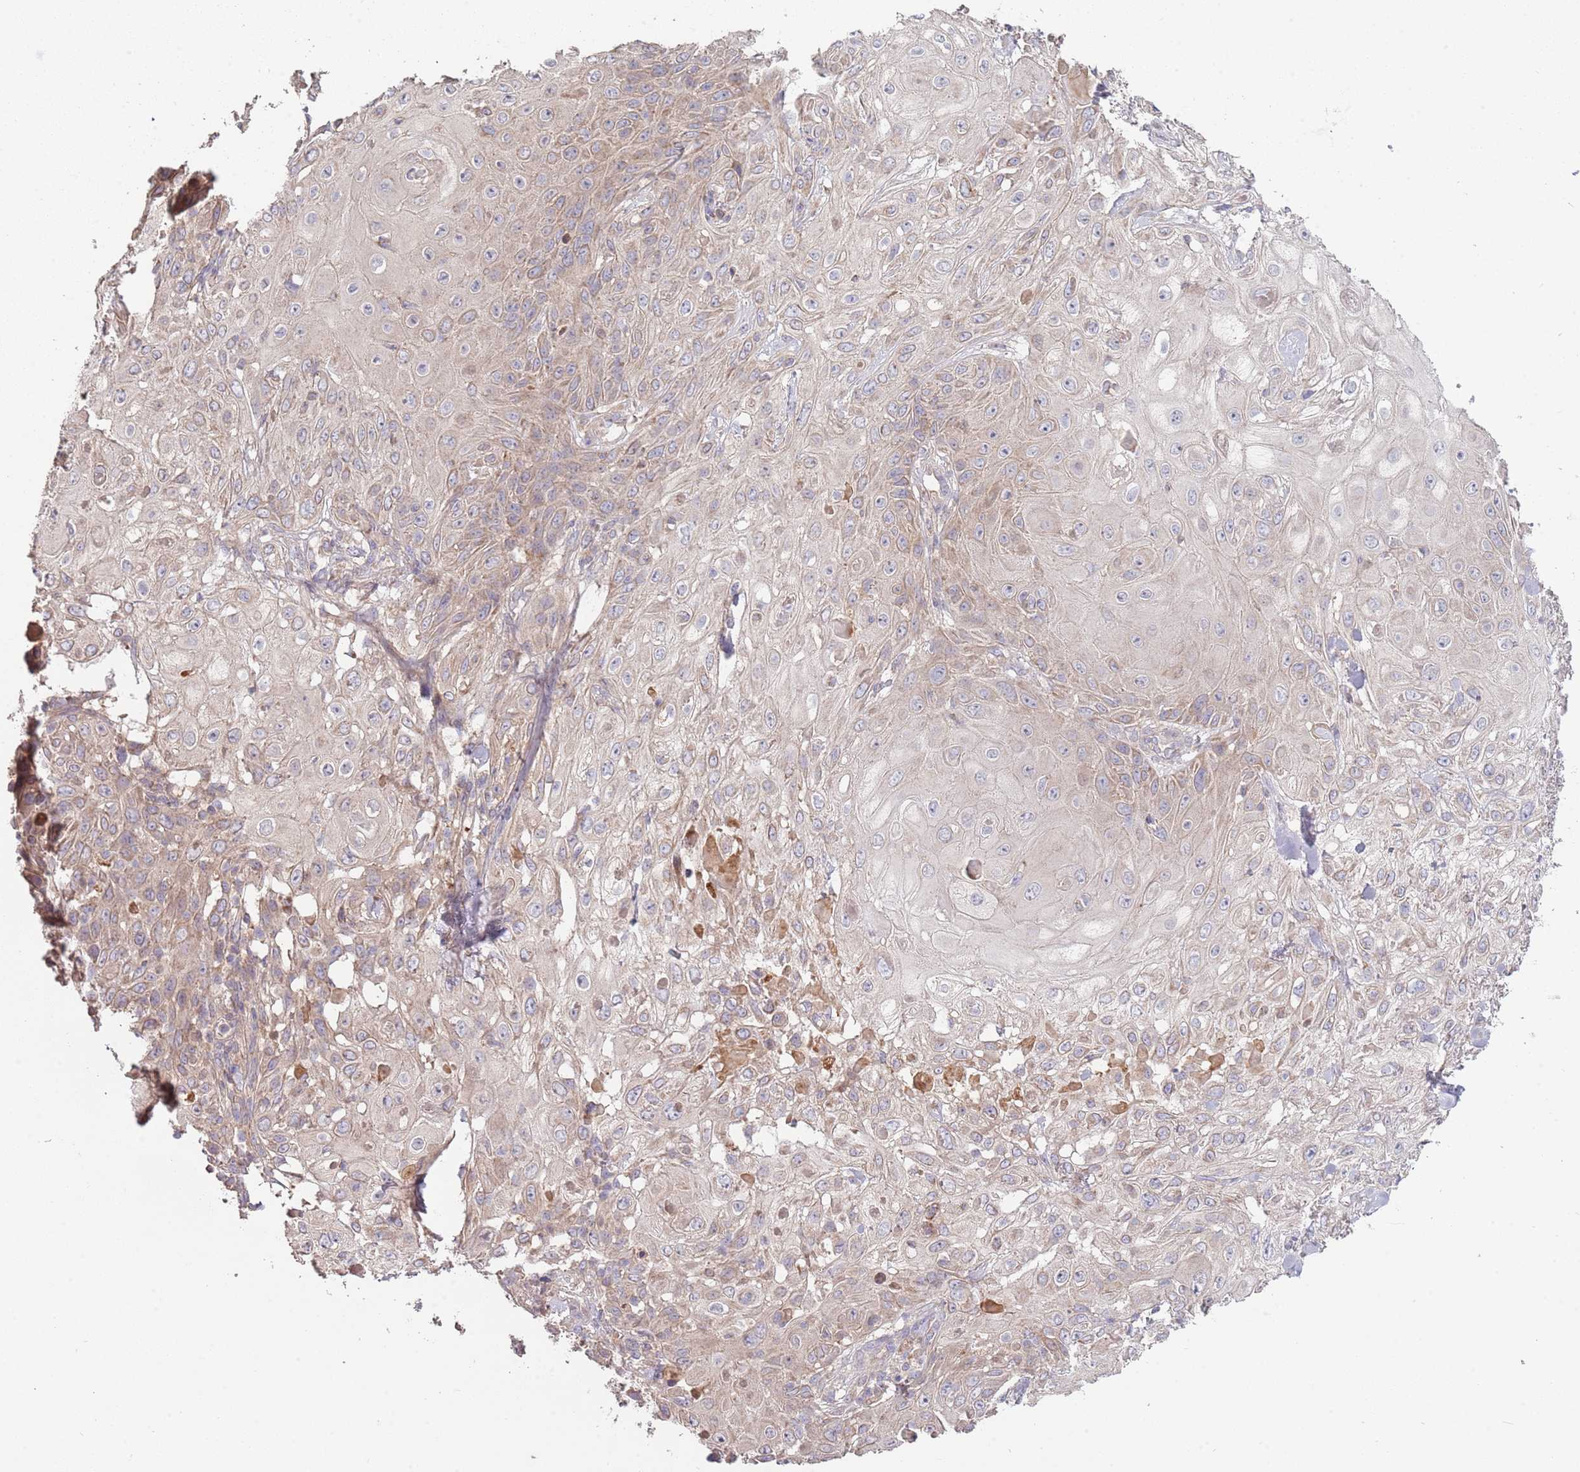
{"staining": {"intensity": "weak", "quantity": "<25%", "location": "cytoplasmic/membranous"}, "tissue": "skin cancer", "cell_type": "Tumor cells", "image_type": "cancer", "snomed": [{"axis": "morphology", "description": "Normal tissue, NOS"}, {"axis": "morphology", "description": "Squamous cell carcinoma, NOS"}, {"axis": "topography", "description": "Skin"}, {"axis": "topography", "description": "Cartilage tissue"}], "caption": "Skin squamous cell carcinoma stained for a protein using immunohistochemistry (IHC) reveals no positivity tumor cells.", "gene": "ABCC10", "patient": {"sex": "female", "age": 79}}